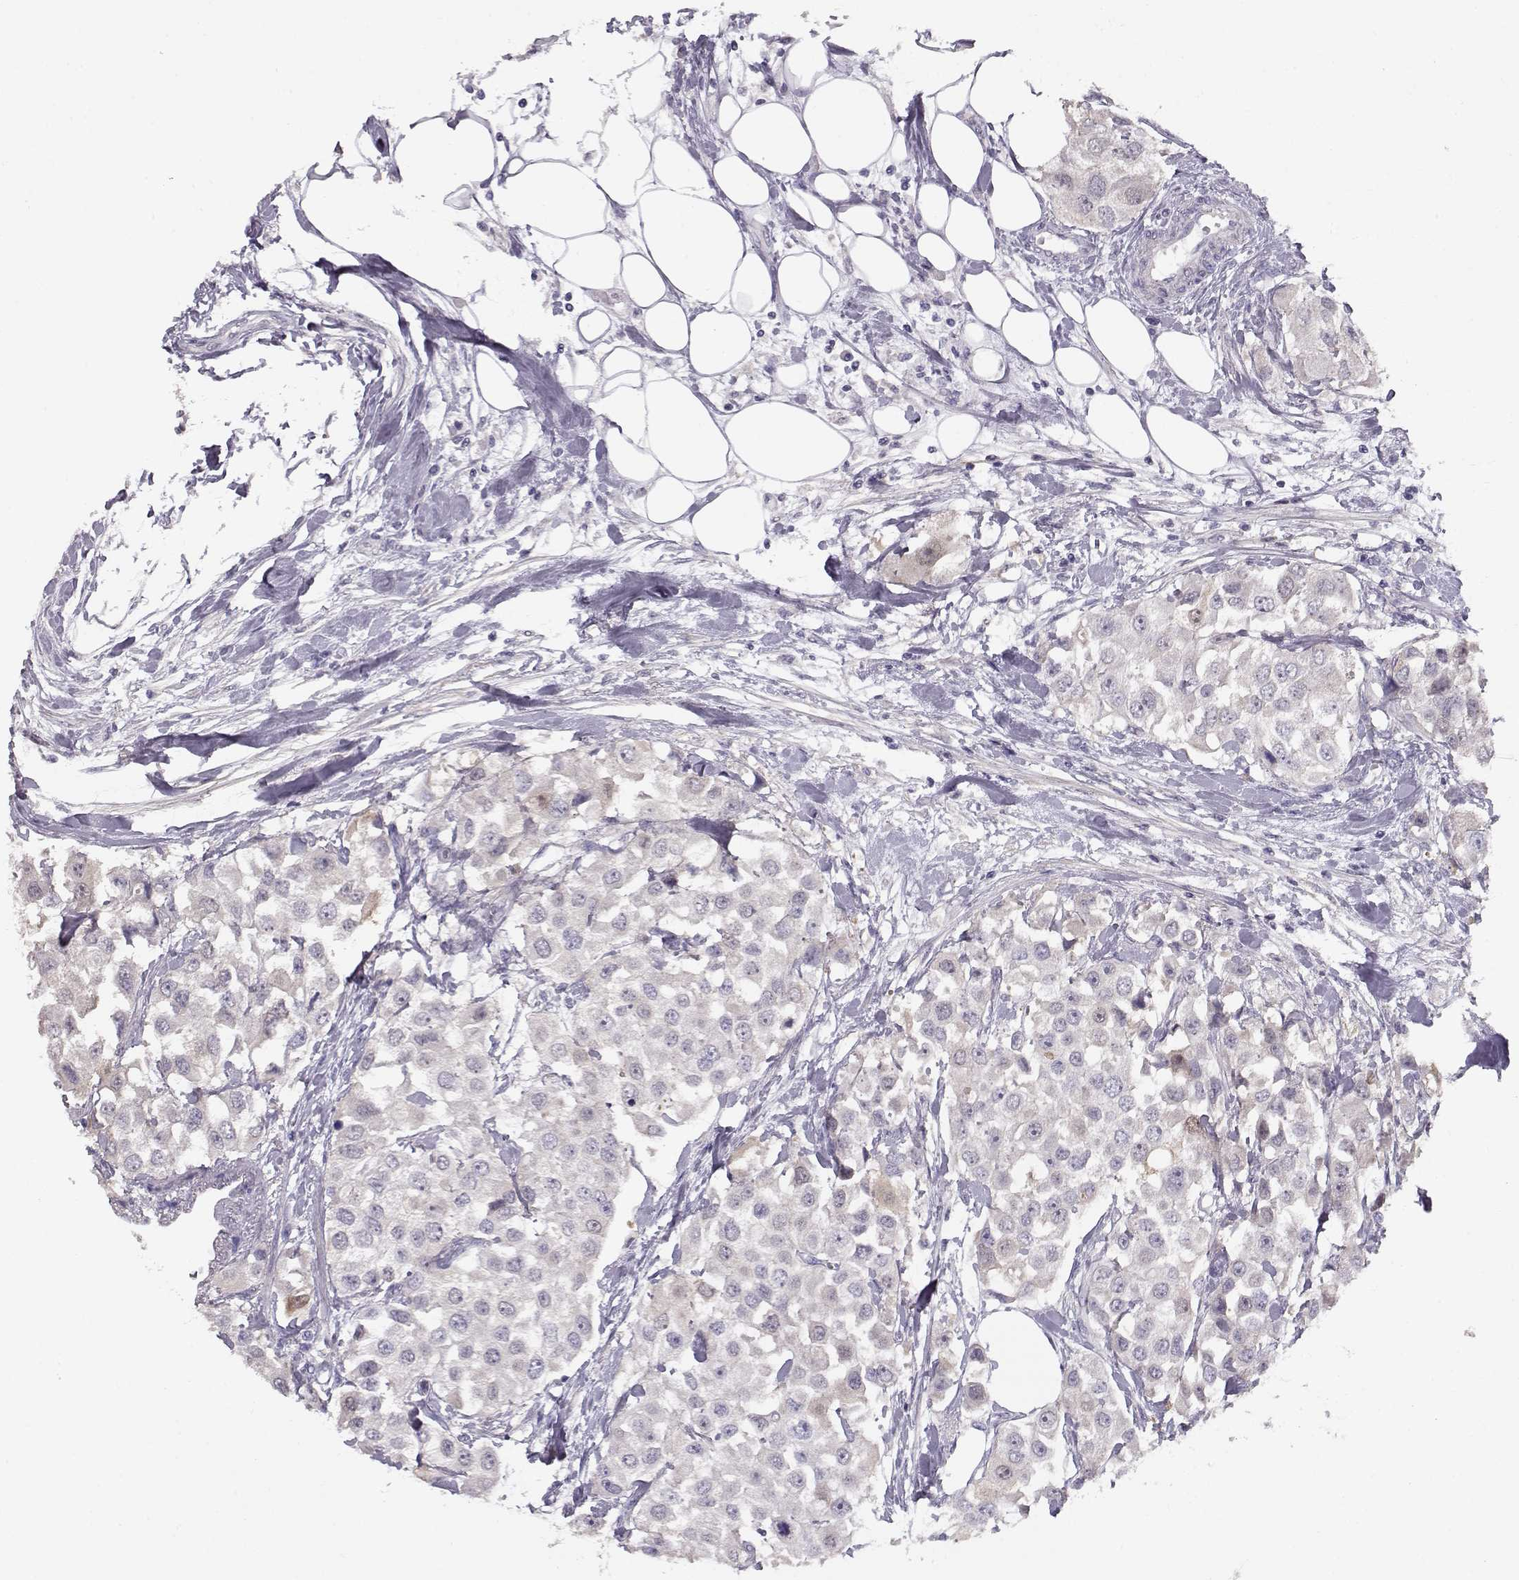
{"staining": {"intensity": "negative", "quantity": "none", "location": "none"}, "tissue": "urothelial cancer", "cell_type": "Tumor cells", "image_type": "cancer", "snomed": [{"axis": "morphology", "description": "Urothelial carcinoma, High grade"}, {"axis": "topography", "description": "Urinary bladder"}], "caption": "Human urothelial carcinoma (high-grade) stained for a protein using immunohistochemistry shows no expression in tumor cells.", "gene": "GRK1", "patient": {"sex": "female", "age": 64}}